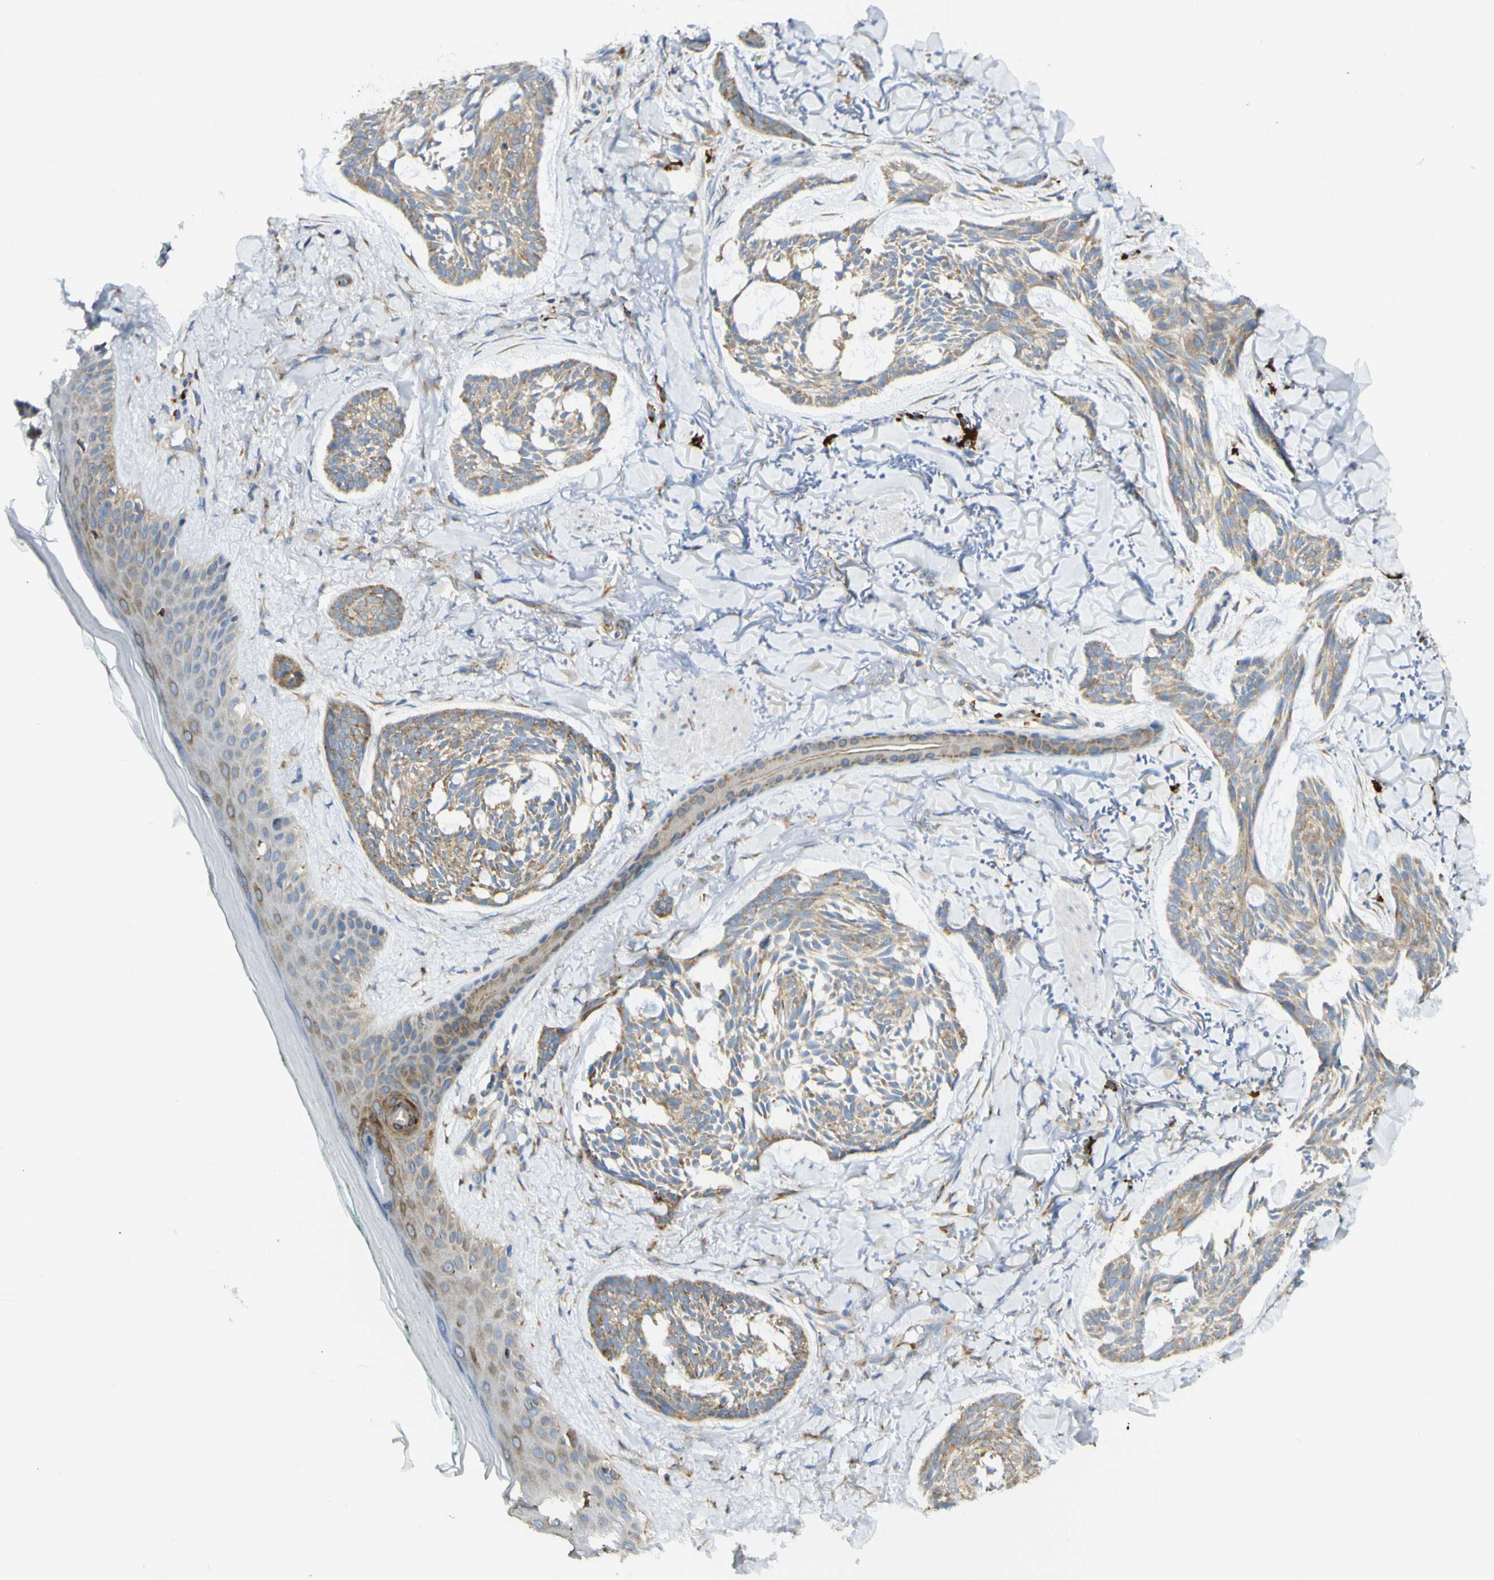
{"staining": {"intensity": "moderate", "quantity": "25%-75%", "location": "cytoplasmic/membranous"}, "tissue": "skin cancer", "cell_type": "Tumor cells", "image_type": "cancer", "snomed": [{"axis": "morphology", "description": "Basal cell carcinoma"}, {"axis": "topography", "description": "Skin"}], "caption": "The micrograph shows a brown stain indicating the presence of a protein in the cytoplasmic/membranous of tumor cells in basal cell carcinoma (skin).", "gene": "MANF", "patient": {"sex": "male", "age": 43}}